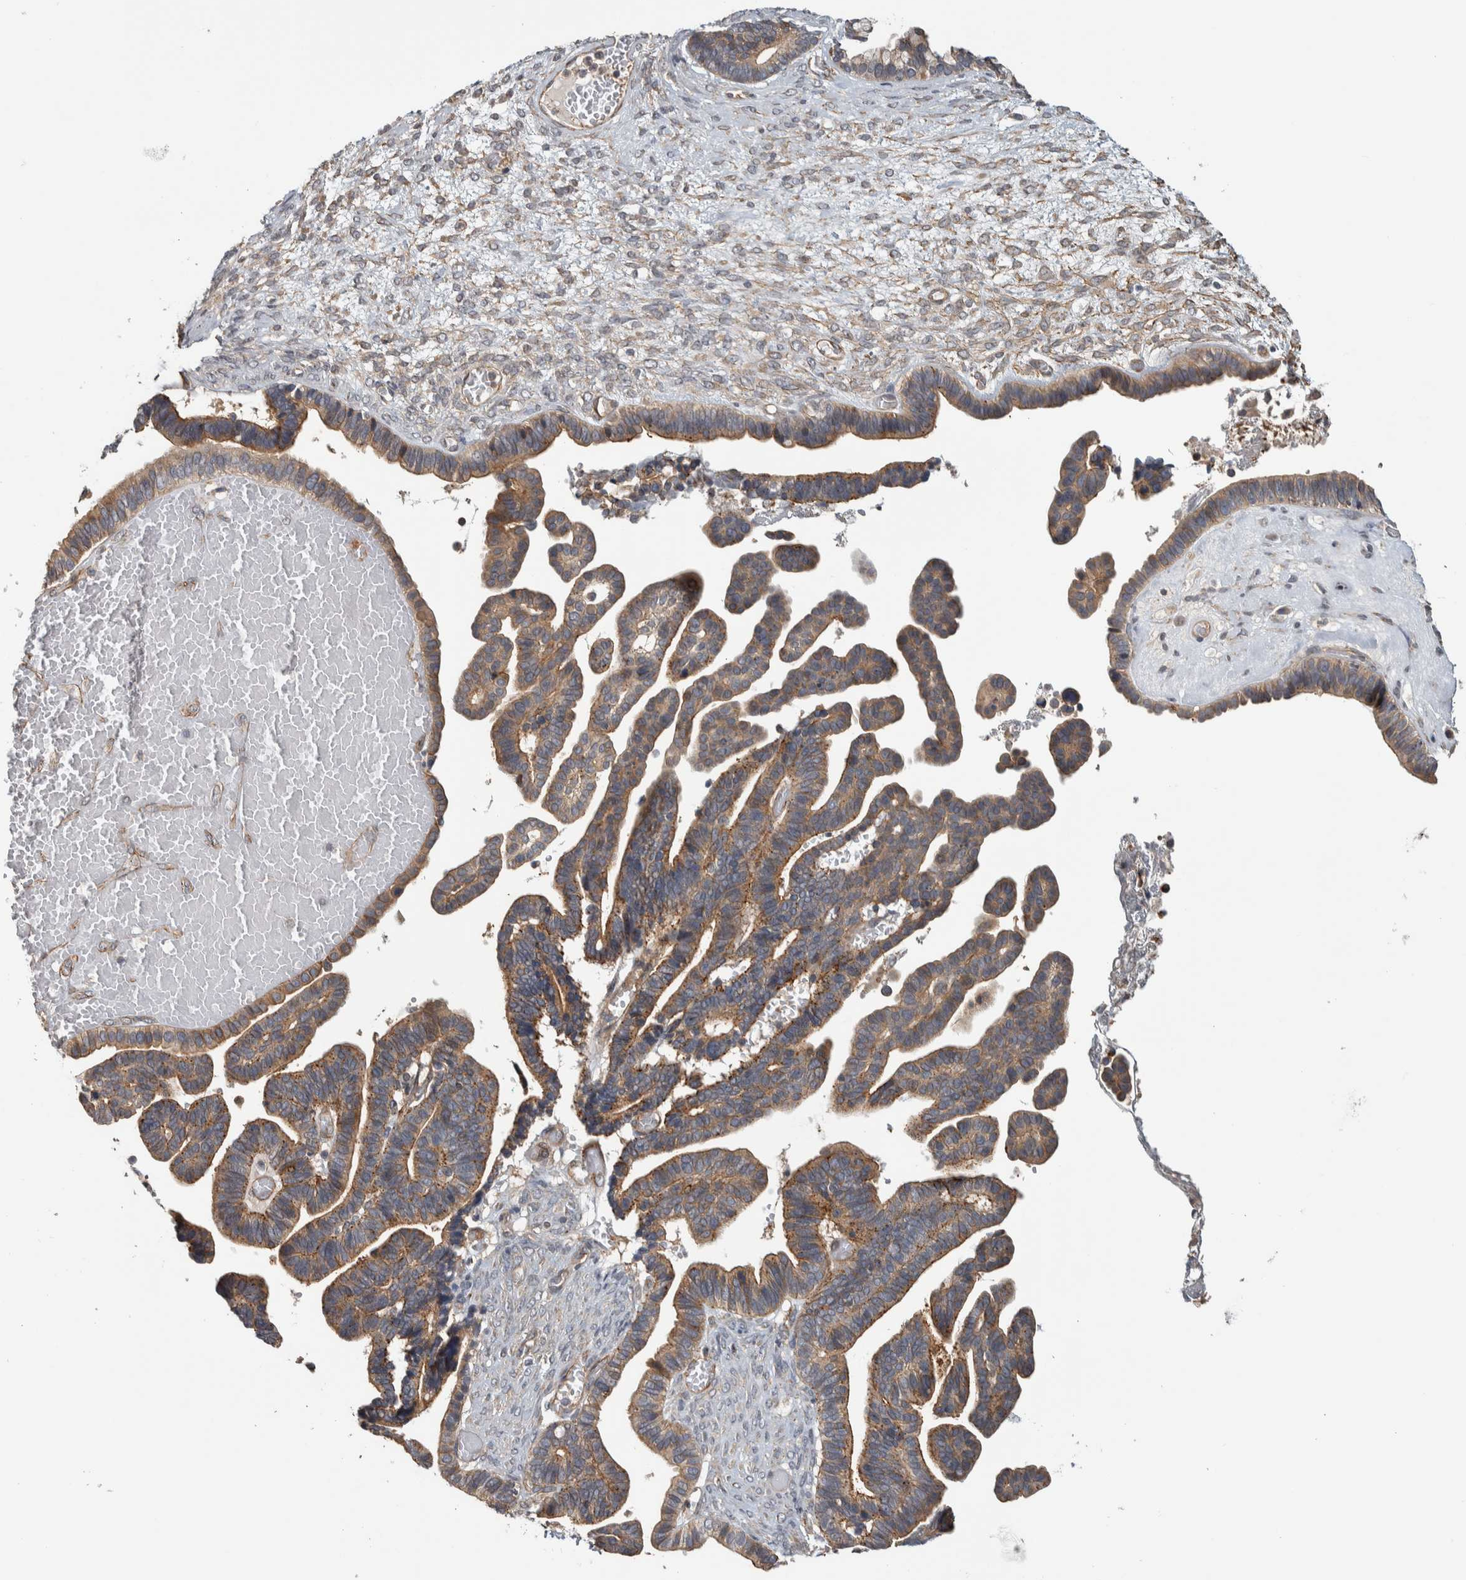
{"staining": {"intensity": "weak", "quantity": ">75%", "location": "cytoplasmic/membranous"}, "tissue": "ovarian cancer", "cell_type": "Tumor cells", "image_type": "cancer", "snomed": [{"axis": "morphology", "description": "Cystadenocarcinoma, serous, NOS"}, {"axis": "topography", "description": "Ovary"}], "caption": "DAB (3,3'-diaminobenzidine) immunohistochemical staining of human ovarian cancer (serous cystadenocarcinoma) exhibits weak cytoplasmic/membranous protein expression in approximately >75% of tumor cells. The protein of interest is shown in brown color, while the nuclei are stained blue.", "gene": "TBC1D31", "patient": {"sex": "female", "age": 56}}